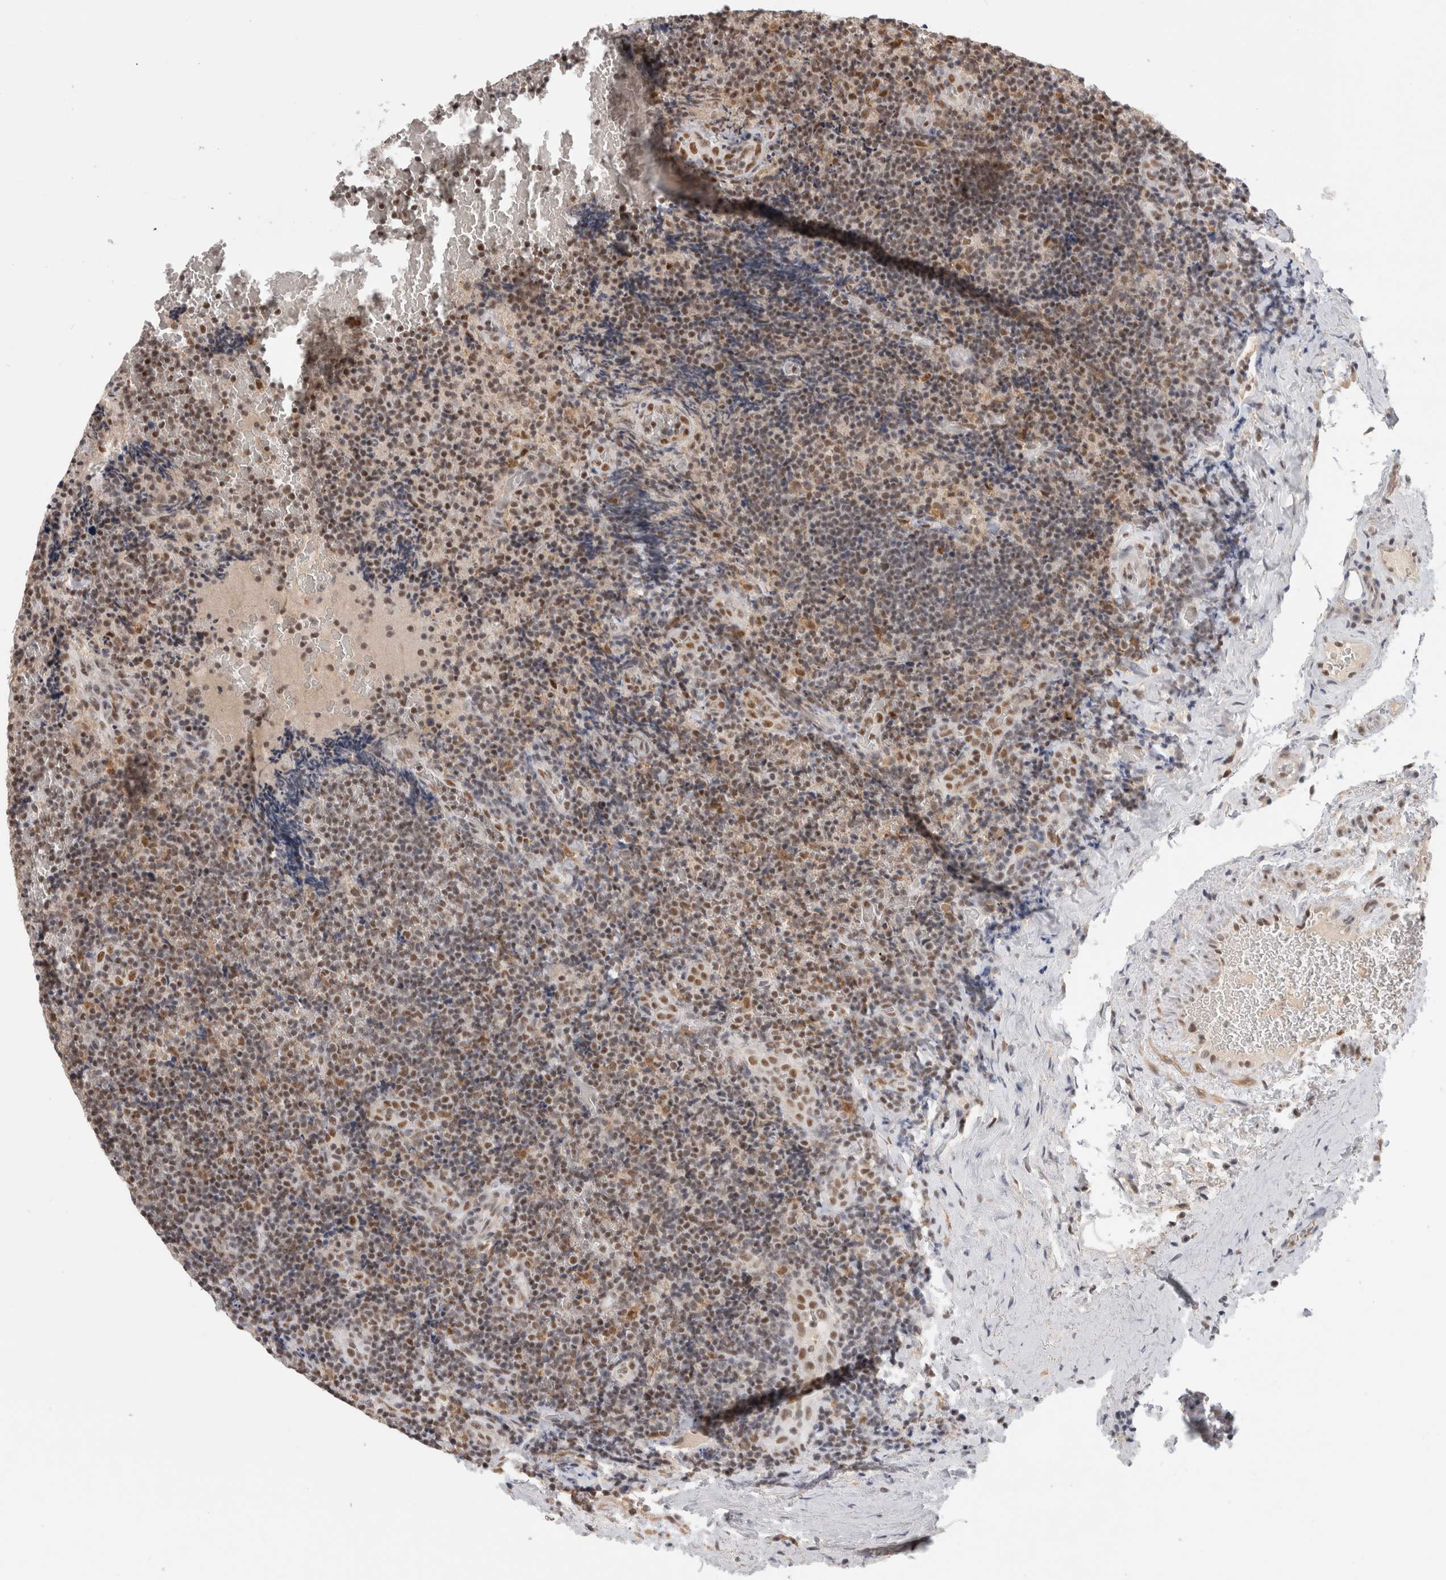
{"staining": {"intensity": "weak", "quantity": "25%-75%", "location": "nuclear"}, "tissue": "lymphoma", "cell_type": "Tumor cells", "image_type": "cancer", "snomed": [{"axis": "morphology", "description": "Malignant lymphoma, non-Hodgkin's type, High grade"}, {"axis": "topography", "description": "Tonsil"}], "caption": "This photomicrograph shows malignant lymphoma, non-Hodgkin's type (high-grade) stained with IHC to label a protein in brown. The nuclear of tumor cells show weak positivity for the protein. Nuclei are counter-stained blue.", "gene": "ZNF830", "patient": {"sex": "female", "age": 36}}